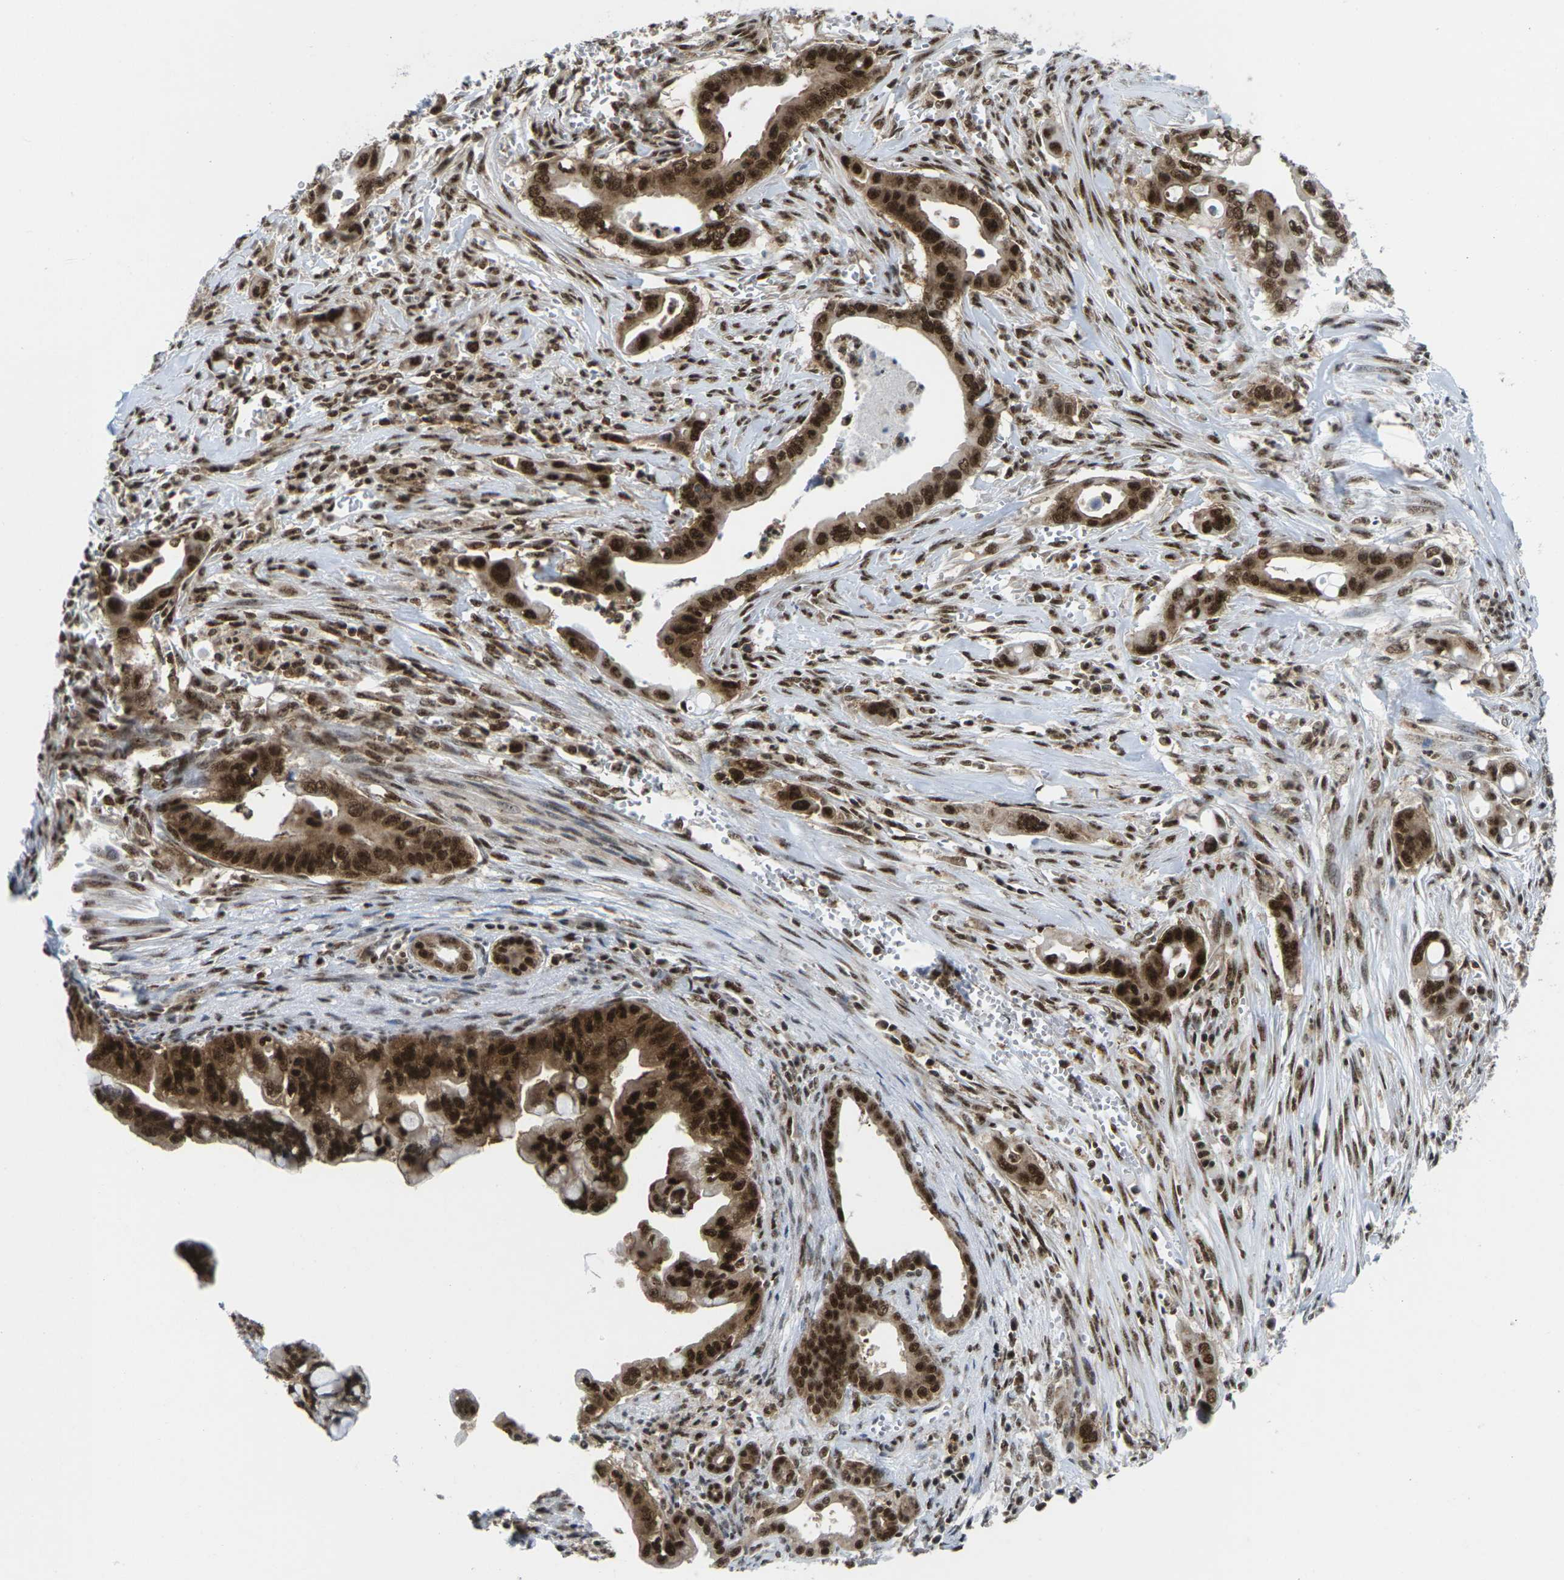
{"staining": {"intensity": "strong", "quantity": ">75%", "location": "cytoplasmic/membranous,nuclear"}, "tissue": "pancreatic cancer", "cell_type": "Tumor cells", "image_type": "cancer", "snomed": [{"axis": "morphology", "description": "Adenocarcinoma, NOS"}, {"axis": "topography", "description": "Pancreas"}], "caption": "Pancreatic cancer (adenocarcinoma) stained with immunohistochemistry (IHC) reveals strong cytoplasmic/membranous and nuclear staining in approximately >75% of tumor cells. (IHC, brightfield microscopy, high magnification).", "gene": "MAGOH", "patient": {"sex": "male", "age": 59}}